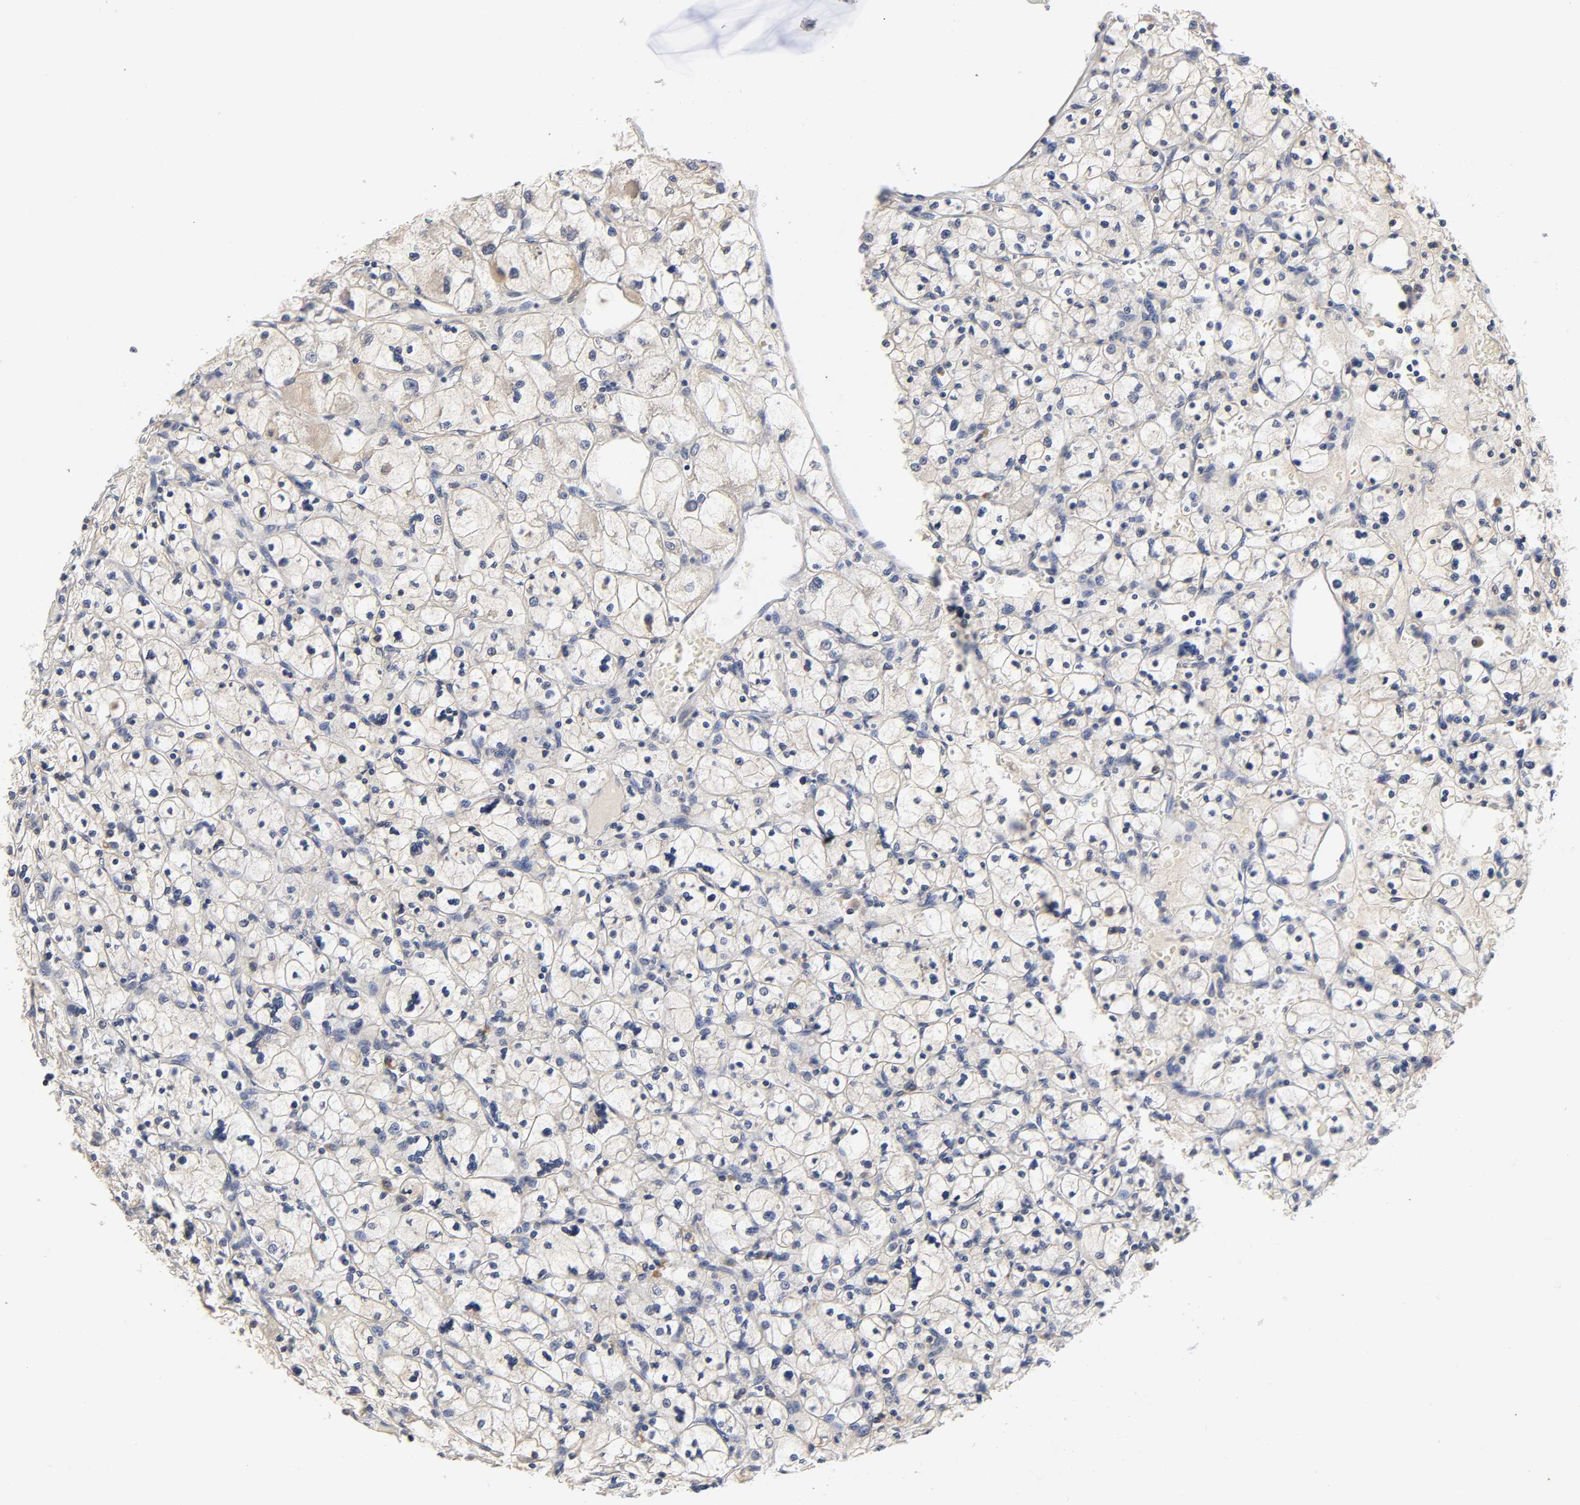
{"staining": {"intensity": "negative", "quantity": "none", "location": "none"}, "tissue": "renal cancer", "cell_type": "Tumor cells", "image_type": "cancer", "snomed": [{"axis": "morphology", "description": "Adenocarcinoma, NOS"}, {"axis": "topography", "description": "Kidney"}], "caption": "Protein analysis of renal cancer (adenocarcinoma) reveals no significant expression in tumor cells.", "gene": "CXADR", "patient": {"sex": "female", "age": 83}}